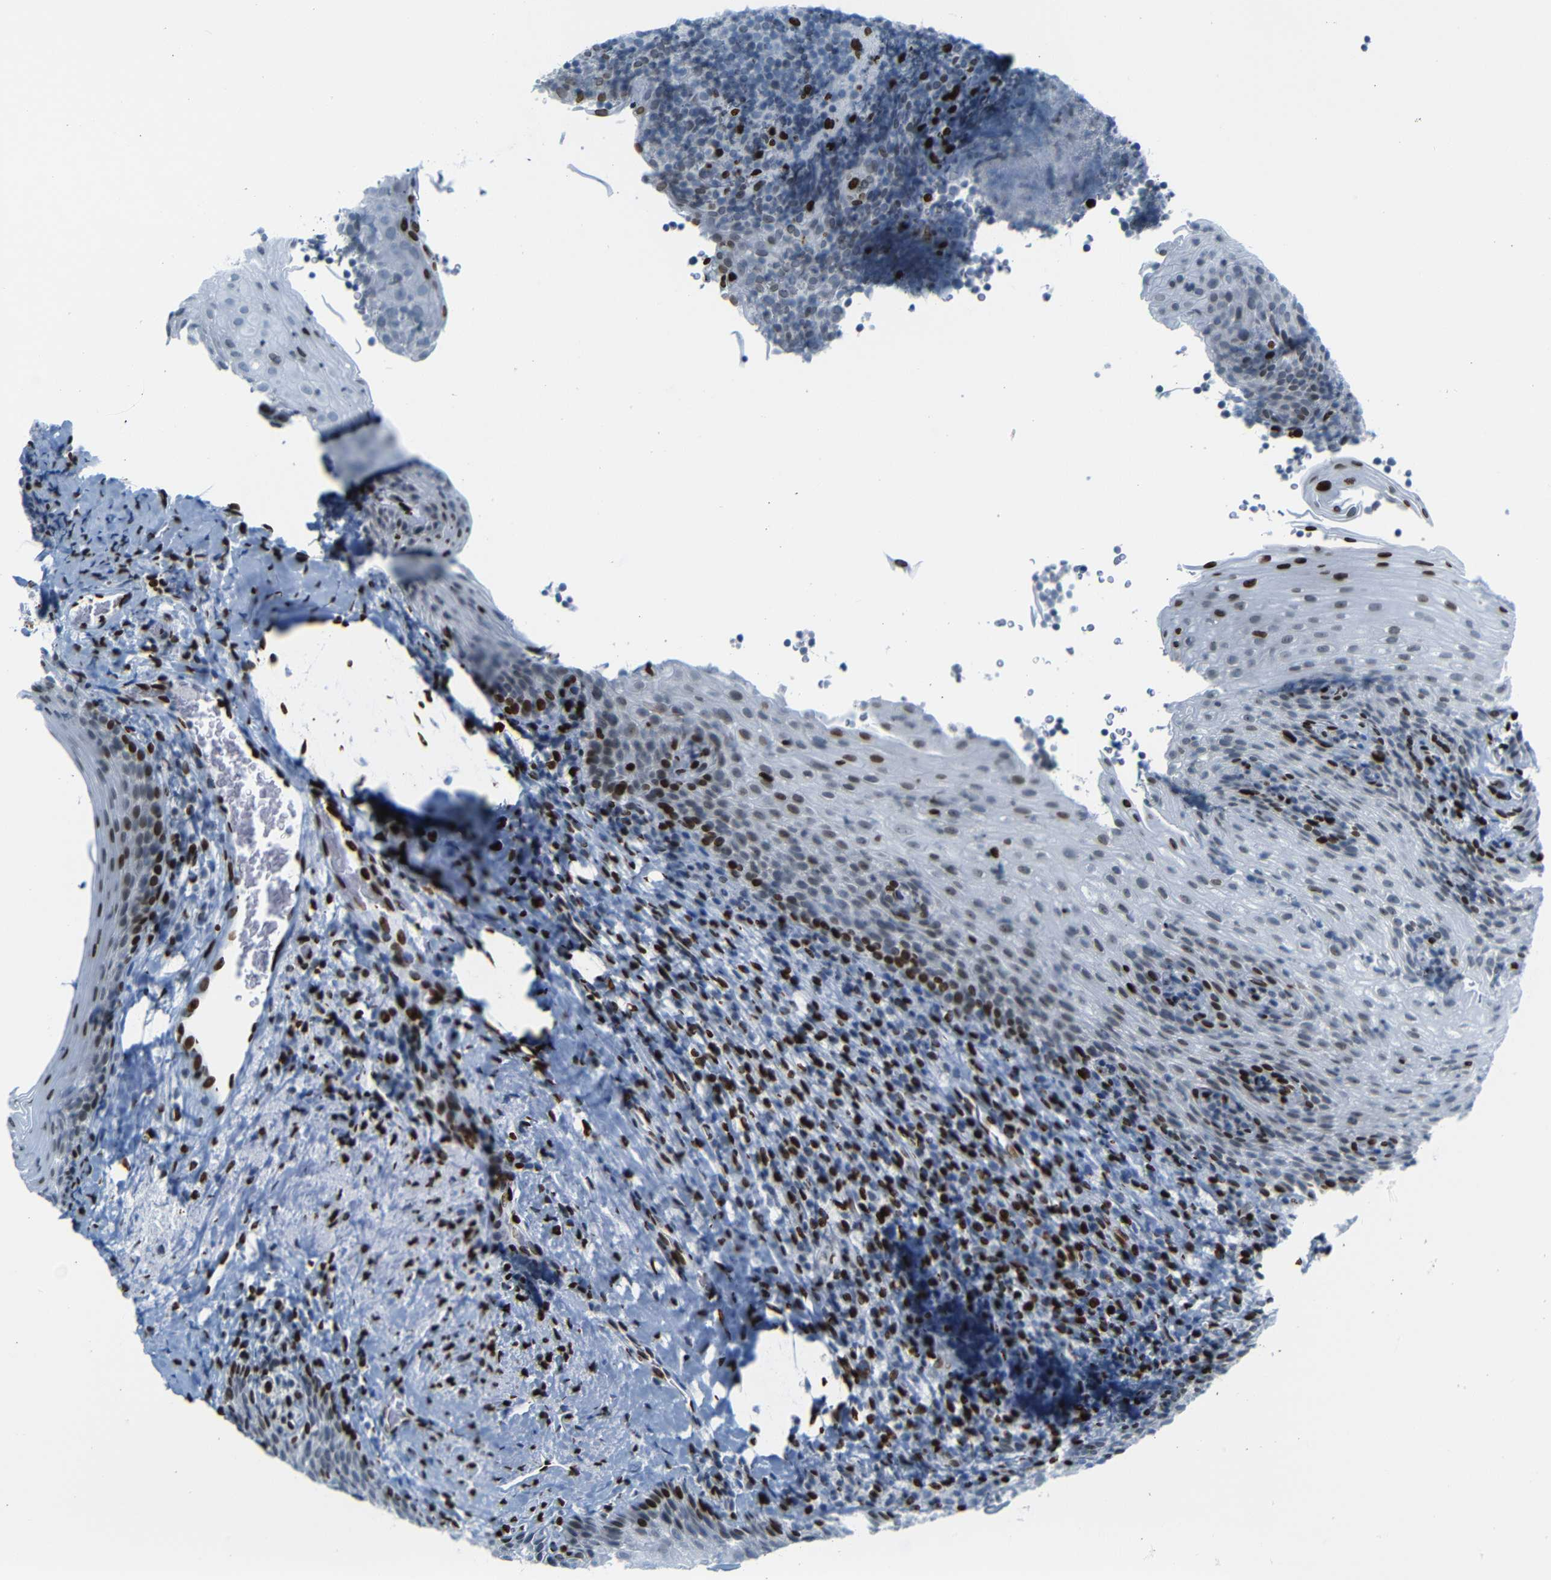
{"staining": {"intensity": "moderate", "quantity": "<25%", "location": "cytoplasmic/membranous,nuclear"}, "tissue": "tonsil", "cell_type": "Germinal center cells", "image_type": "normal", "snomed": [{"axis": "morphology", "description": "Normal tissue, NOS"}, {"axis": "topography", "description": "Tonsil"}], "caption": "A high-resolution image shows immunohistochemistry (IHC) staining of unremarkable tonsil, which demonstrates moderate cytoplasmic/membranous,nuclear expression in approximately <25% of germinal center cells.", "gene": "NPIPB15", "patient": {"sex": "male", "age": 37}}